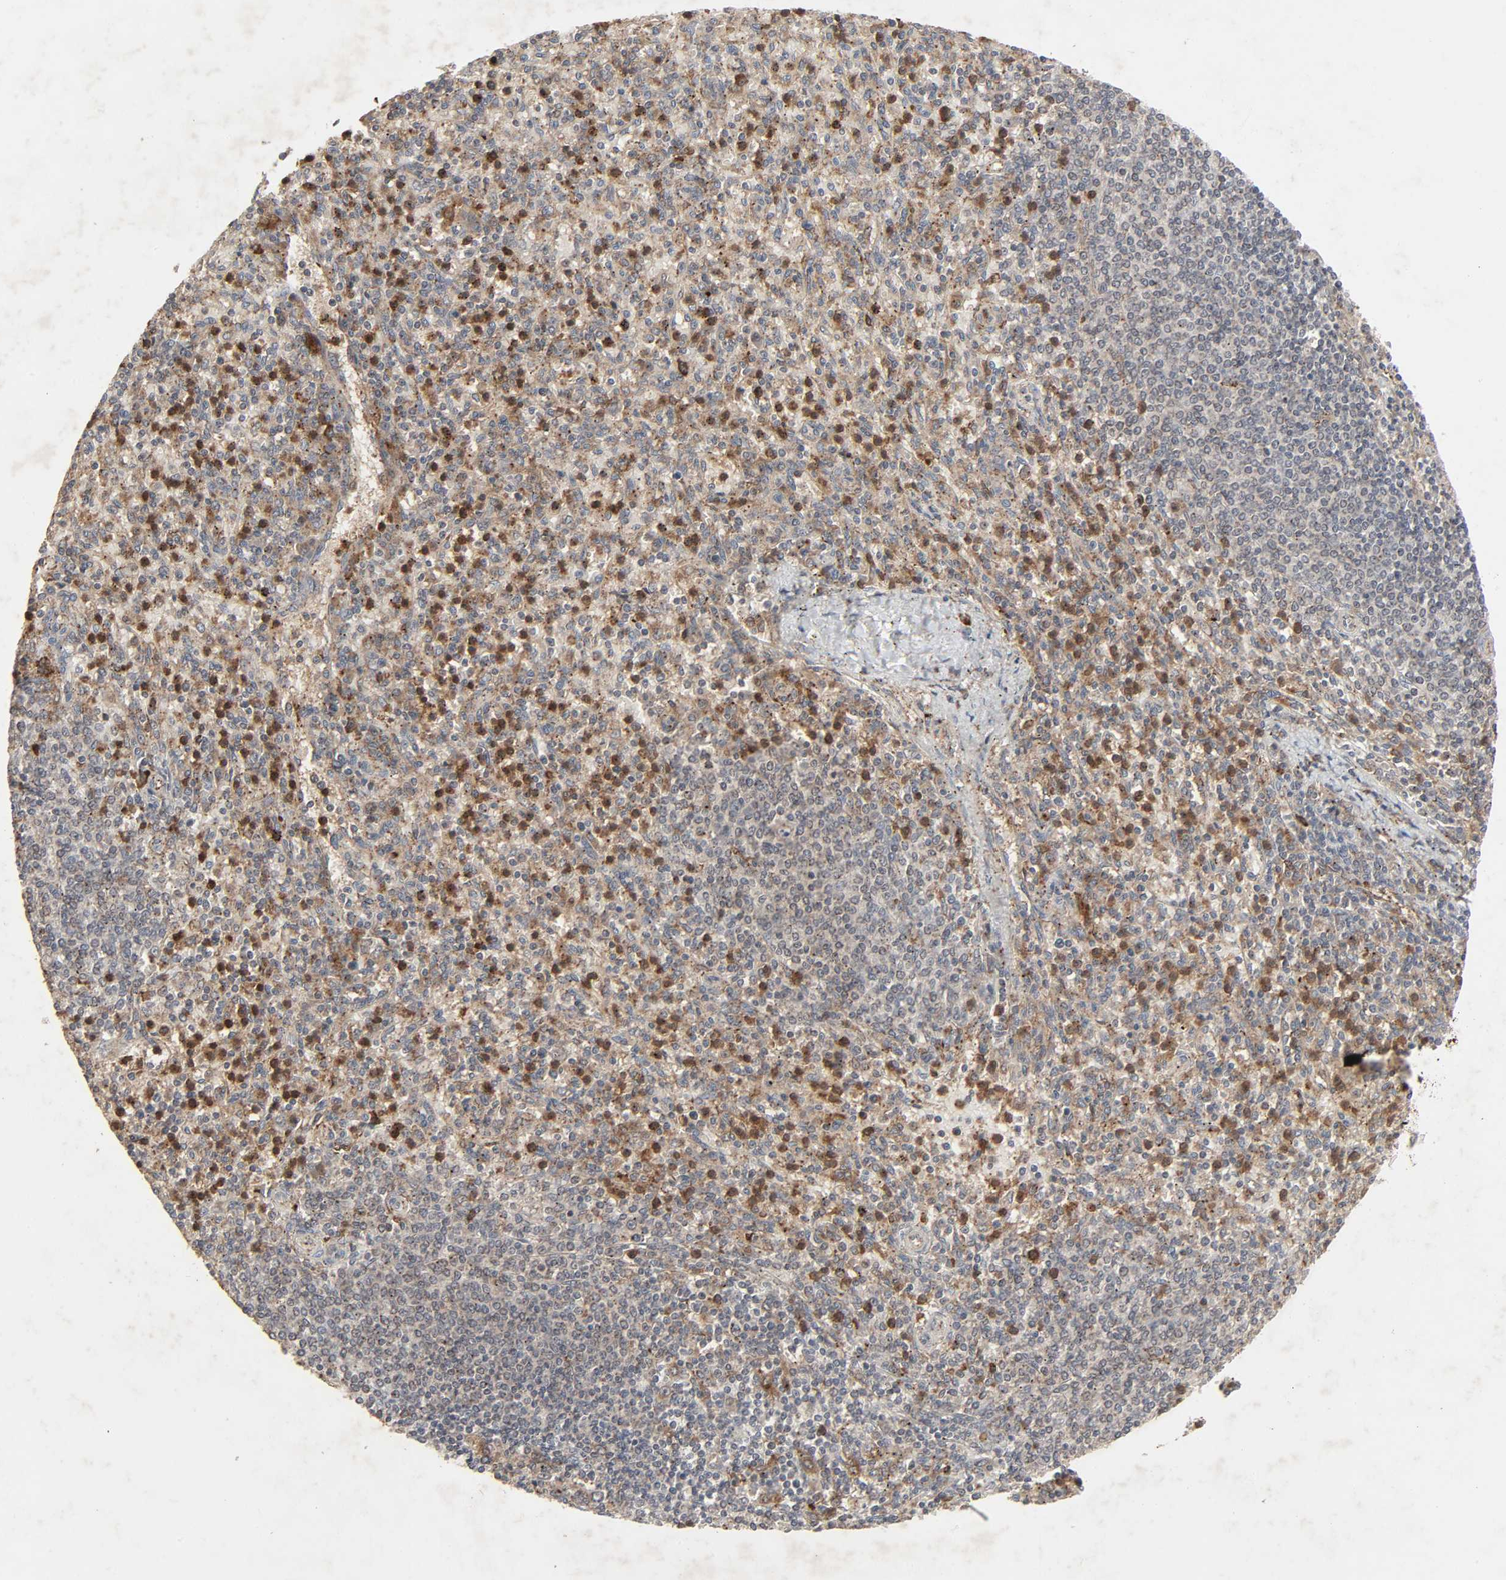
{"staining": {"intensity": "moderate", "quantity": "25%-75%", "location": "cytoplasmic/membranous"}, "tissue": "spleen", "cell_type": "Cells in red pulp", "image_type": "normal", "snomed": [{"axis": "morphology", "description": "Normal tissue, NOS"}, {"axis": "topography", "description": "Spleen"}], "caption": "Cells in red pulp display medium levels of moderate cytoplasmic/membranous expression in approximately 25%-75% of cells in benign spleen.", "gene": "ADCY4", "patient": {"sex": "male", "age": 72}}